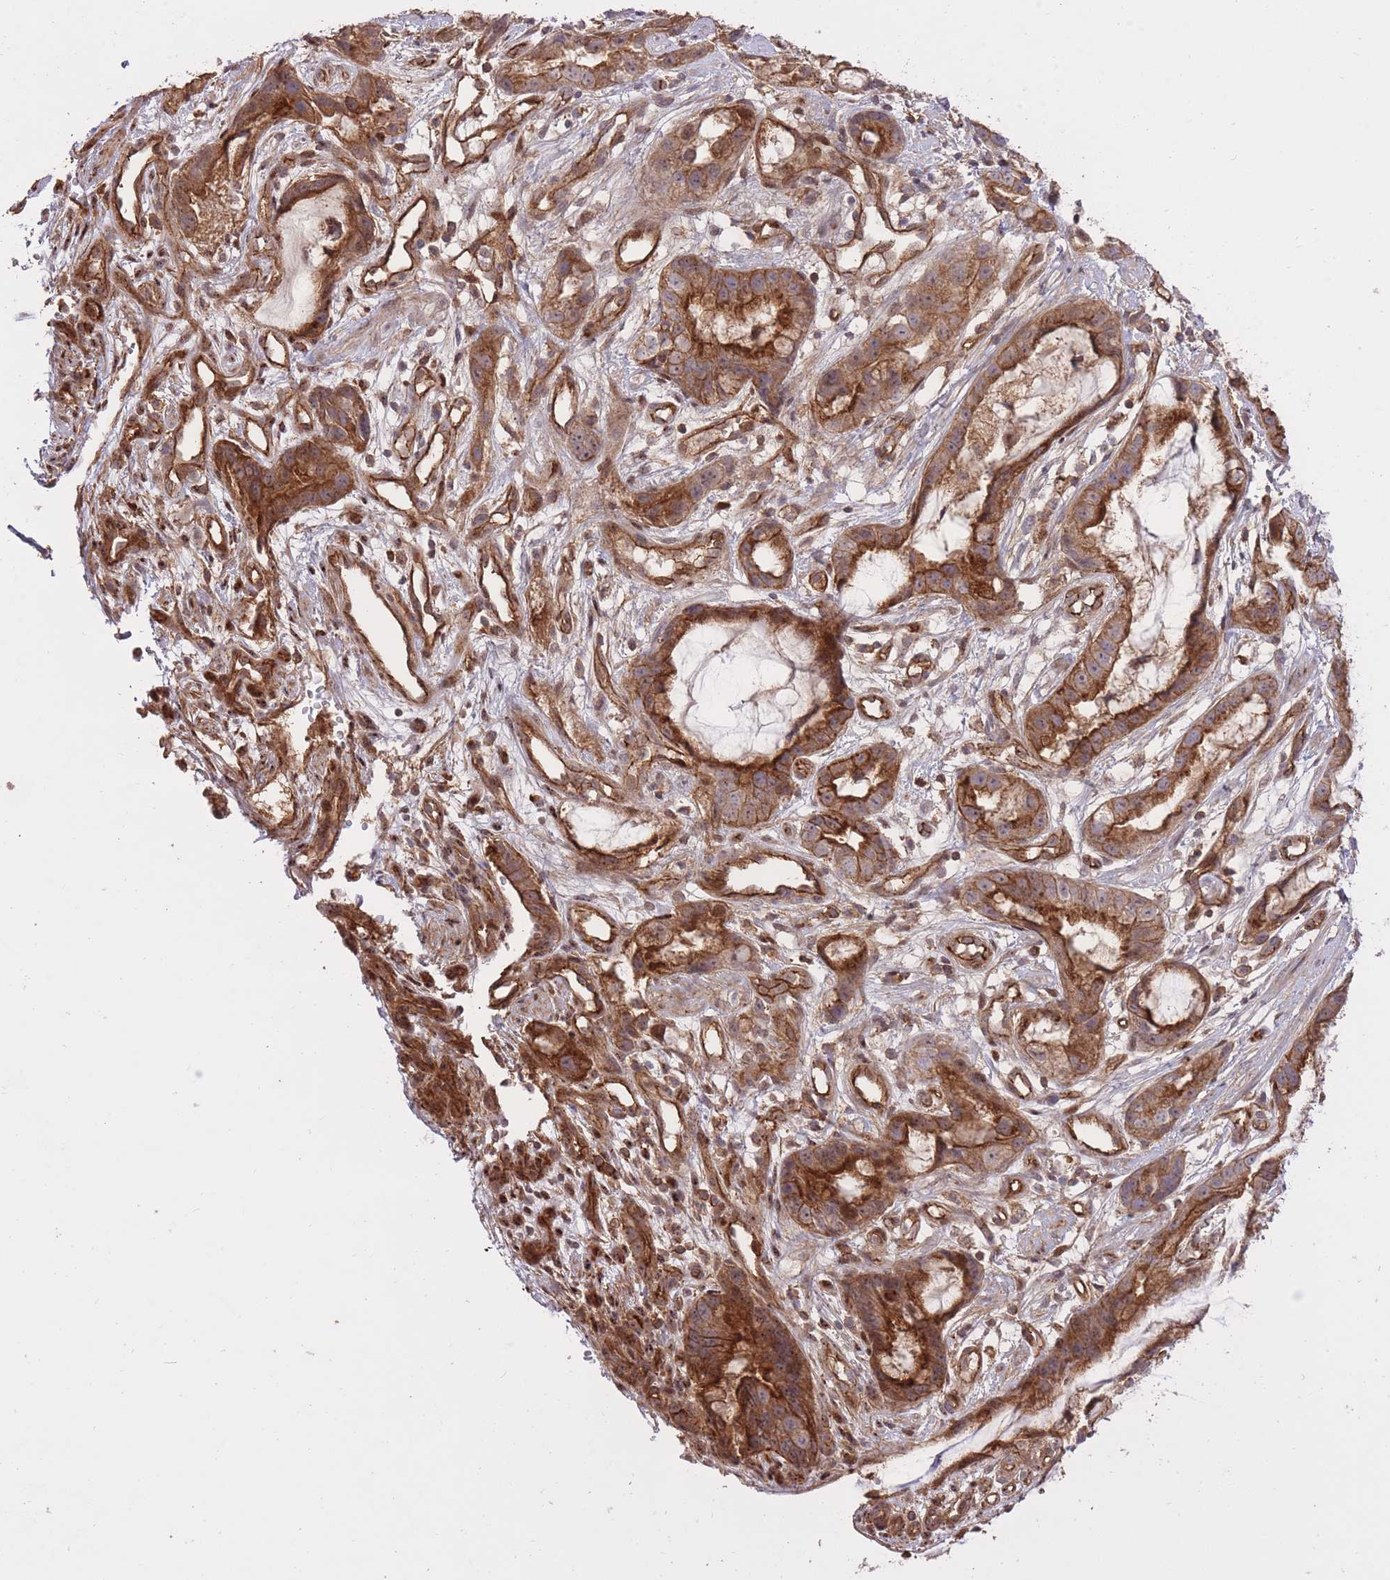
{"staining": {"intensity": "strong", "quantity": ">75%", "location": "cytoplasmic/membranous"}, "tissue": "stomach cancer", "cell_type": "Tumor cells", "image_type": "cancer", "snomed": [{"axis": "morphology", "description": "Adenocarcinoma, NOS"}, {"axis": "topography", "description": "Stomach"}], "caption": "High-magnification brightfield microscopy of stomach cancer (adenocarcinoma) stained with DAB (3,3'-diaminobenzidine) (brown) and counterstained with hematoxylin (blue). tumor cells exhibit strong cytoplasmic/membranous positivity is seen in about>75% of cells.", "gene": "PLD1", "patient": {"sex": "male", "age": 55}}